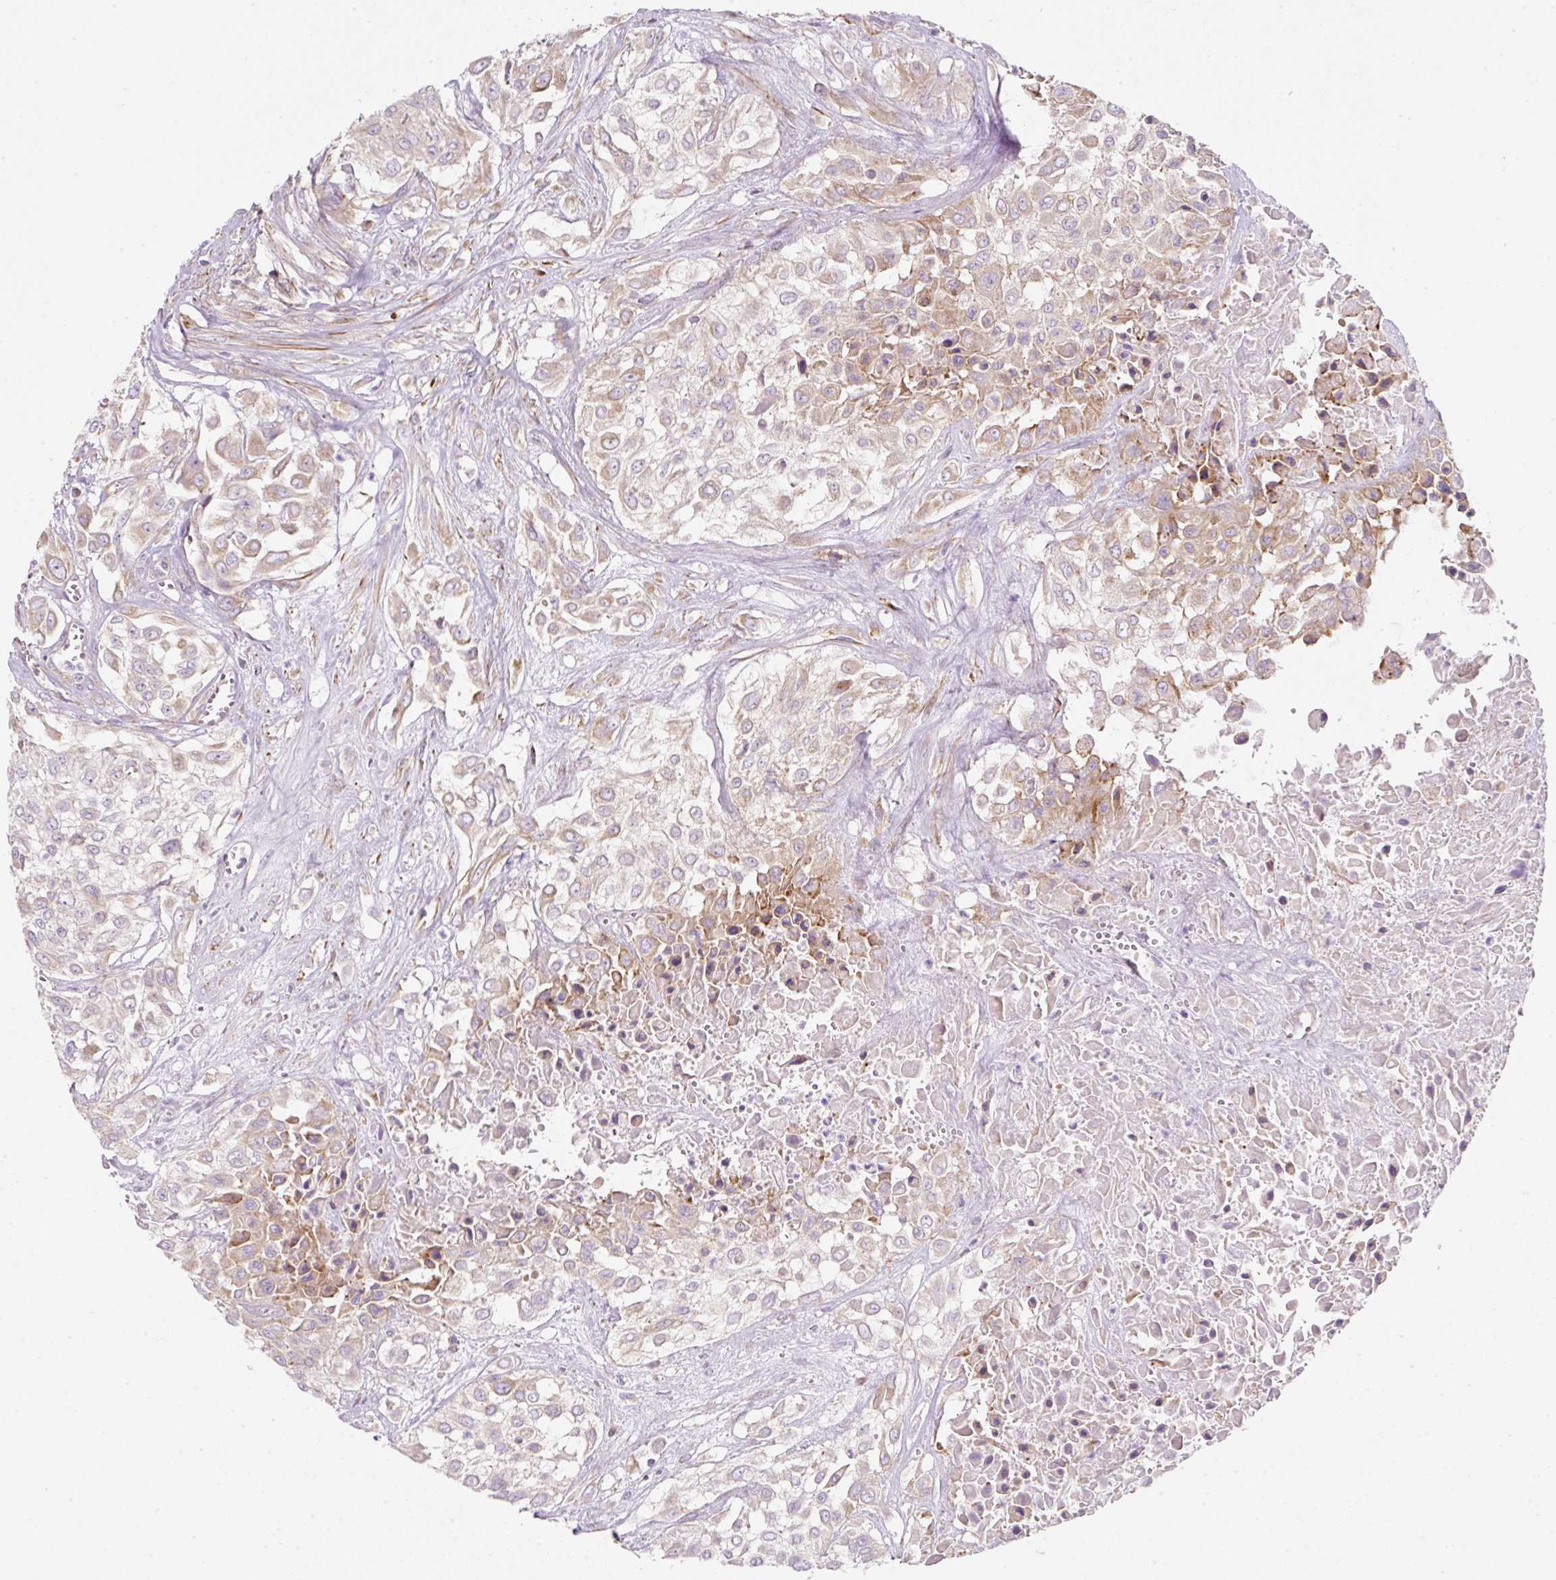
{"staining": {"intensity": "weak", "quantity": "25%-75%", "location": "cytoplasmic/membranous"}, "tissue": "urothelial cancer", "cell_type": "Tumor cells", "image_type": "cancer", "snomed": [{"axis": "morphology", "description": "Urothelial carcinoma, High grade"}, {"axis": "topography", "description": "Urinary bladder"}], "caption": "IHC photomicrograph of urothelial cancer stained for a protein (brown), which exhibits low levels of weak cytoplasmic/membranous positivity in approximately 25%-75% of tumor cells.", "gene": "ERAP2", "patient": {"sex": "male", "age": 57}}